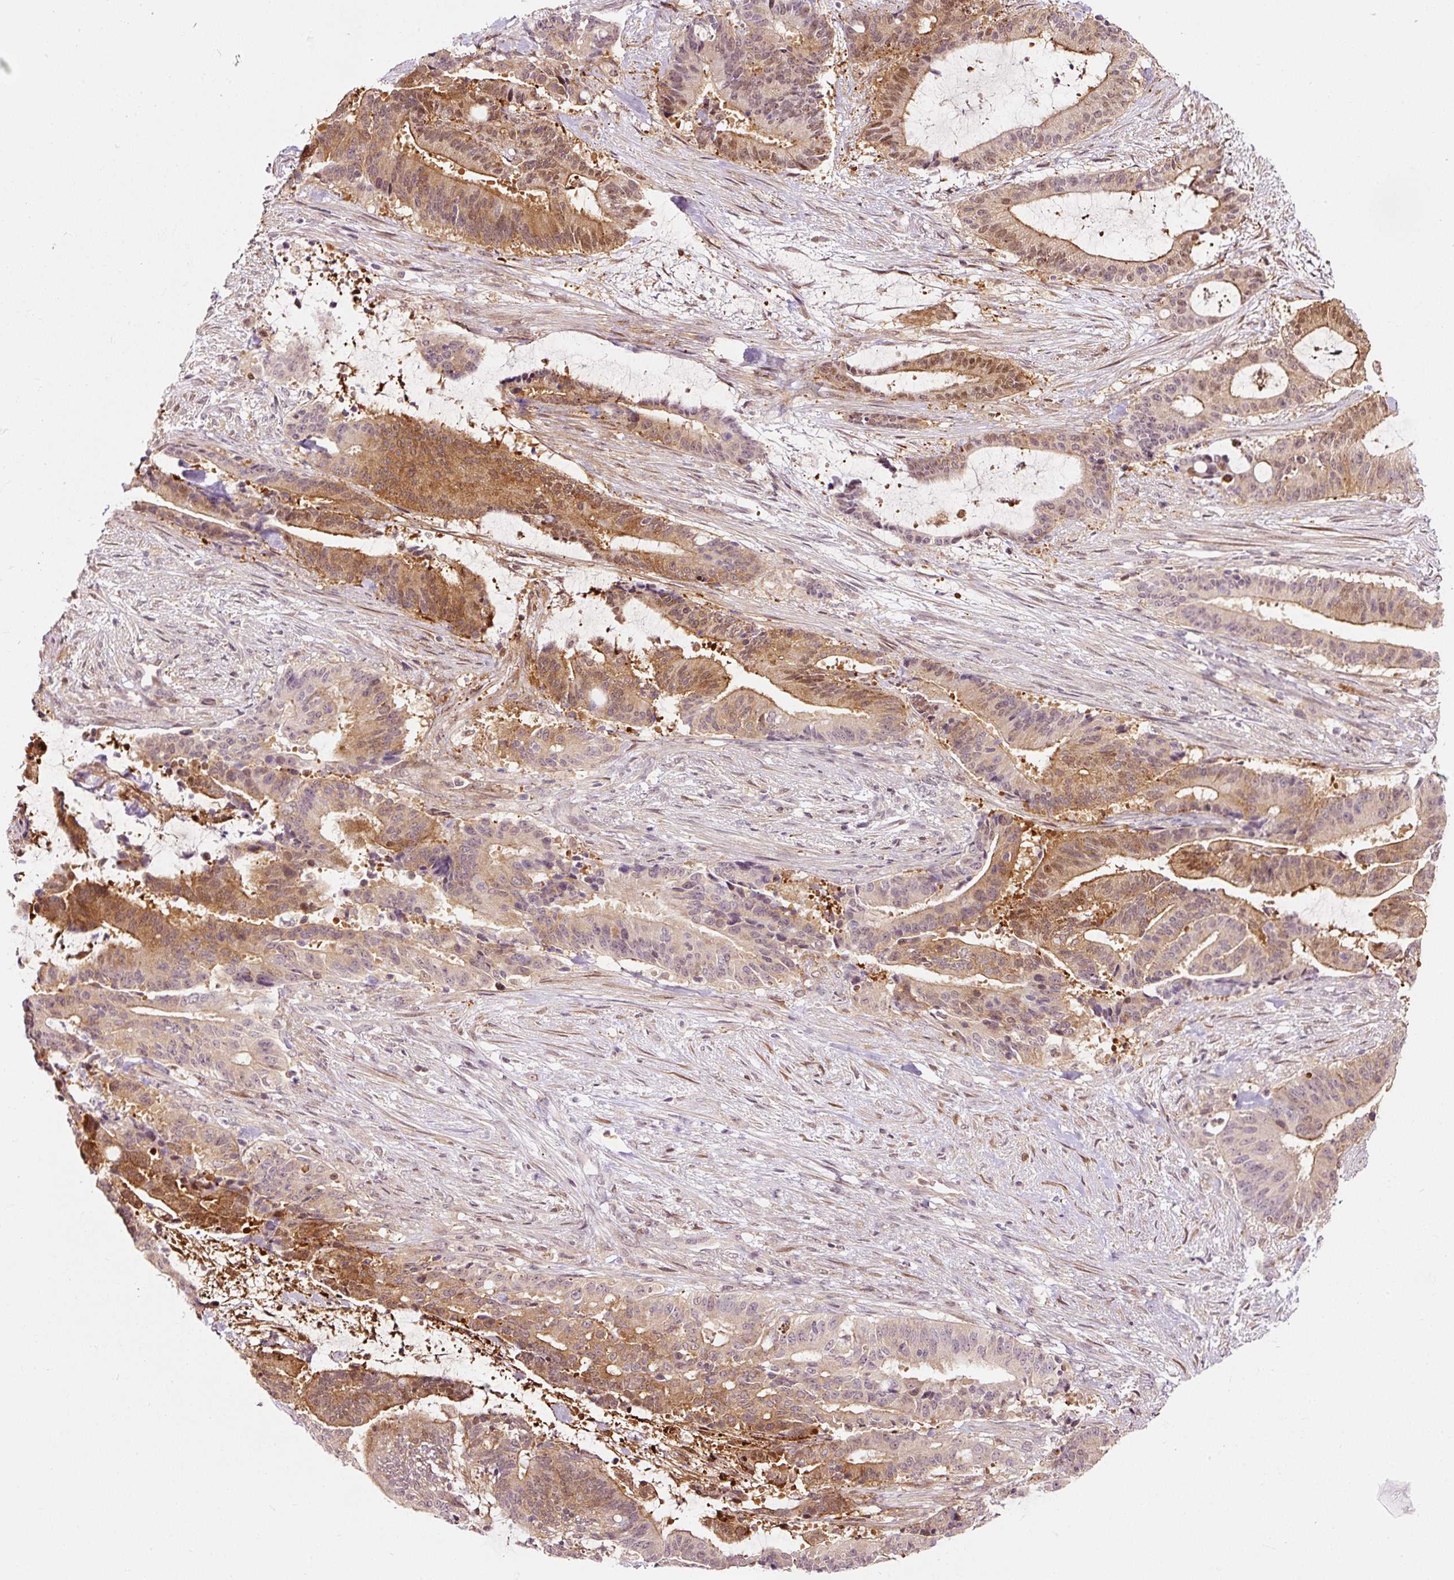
{"staining": {"intensity": "moderate", "quantity": "25%-75%", "location": "cytoplasmic/membranous,nuclear"}, "tissue": "liver cancer", "cell_type": "Tumor cells", "image_type": "cancer", "snomed": [{"axis": "morphology", "description": "Normal tissue, NOS"}, {"axis": "morphology", "description": "Cholangiocarcinoma"}, {"axis": "topography", "description": "Liver"}, {"axis": "topography", "description": "Peripheral nerve tissue"}], "caption": "IHC (DAB (3,3'-diaminobenzidine)) staining of liver cancer (cholangiocarcinoma) reveals moderate cytoplasmic/membranous and nuclear protein expression in approximately 25%-75% of tumor cells.", "gene": "FBXL14", "patient": {"sex": "female", "age": 73}}